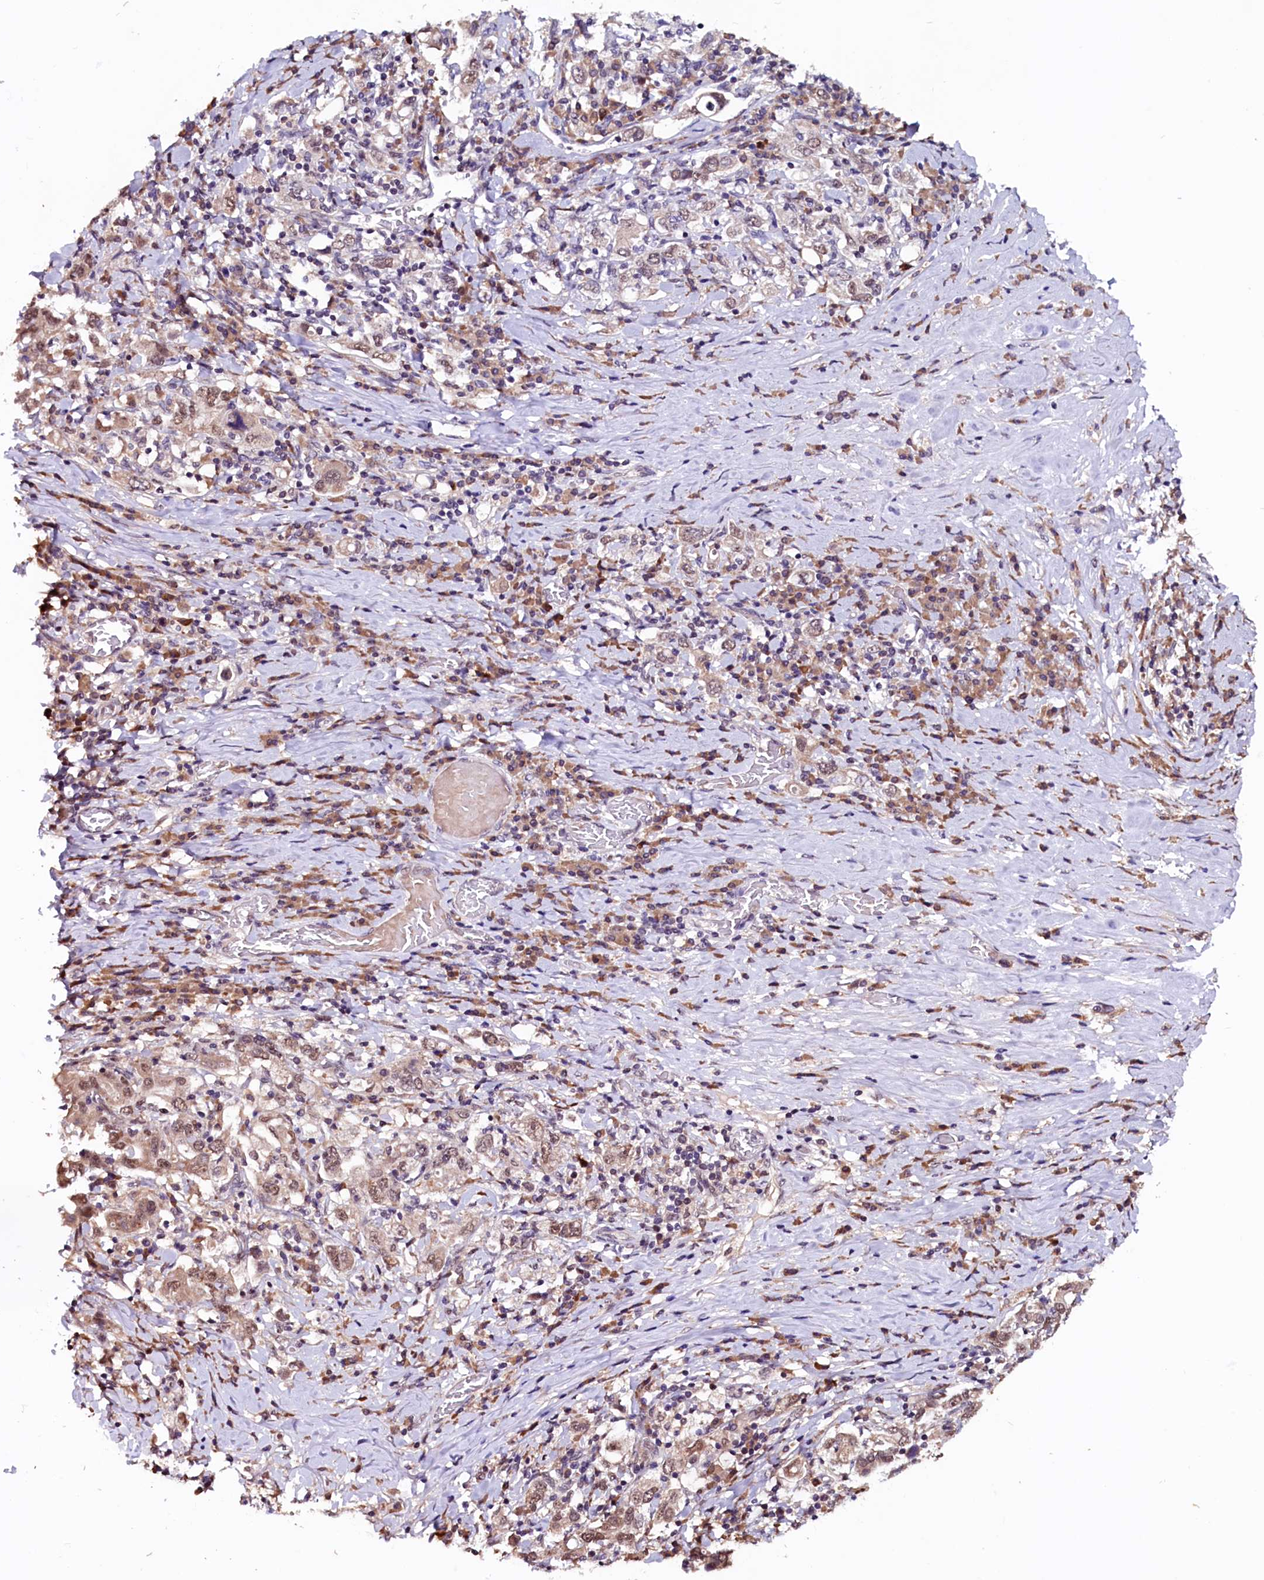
{"staining": {"intensity": "weak", "quantity": ">75%", "location": "cytoplasmic/membranous,nuclear"}, "tissue": "stomach cancer", "cell_type": "Tumor cells", "image_type": "cancer", "snomed": [{"axis": "morphology", "description": "Adenocarcinoma, NOS"}, {"axis": "topography", "description": "Stomach, upper"}, {"axis": "topography", "description": "Stomach"}], "caption": "There is low levels of weak cytoplasmic/membranous and nuclear expression in tumor cells of stomach adenocarcinoma, as demonstrated by immunohistochemical staining (brown color).", "gene": "RNMT", "patient": {"sex": "male", "age": 62}}